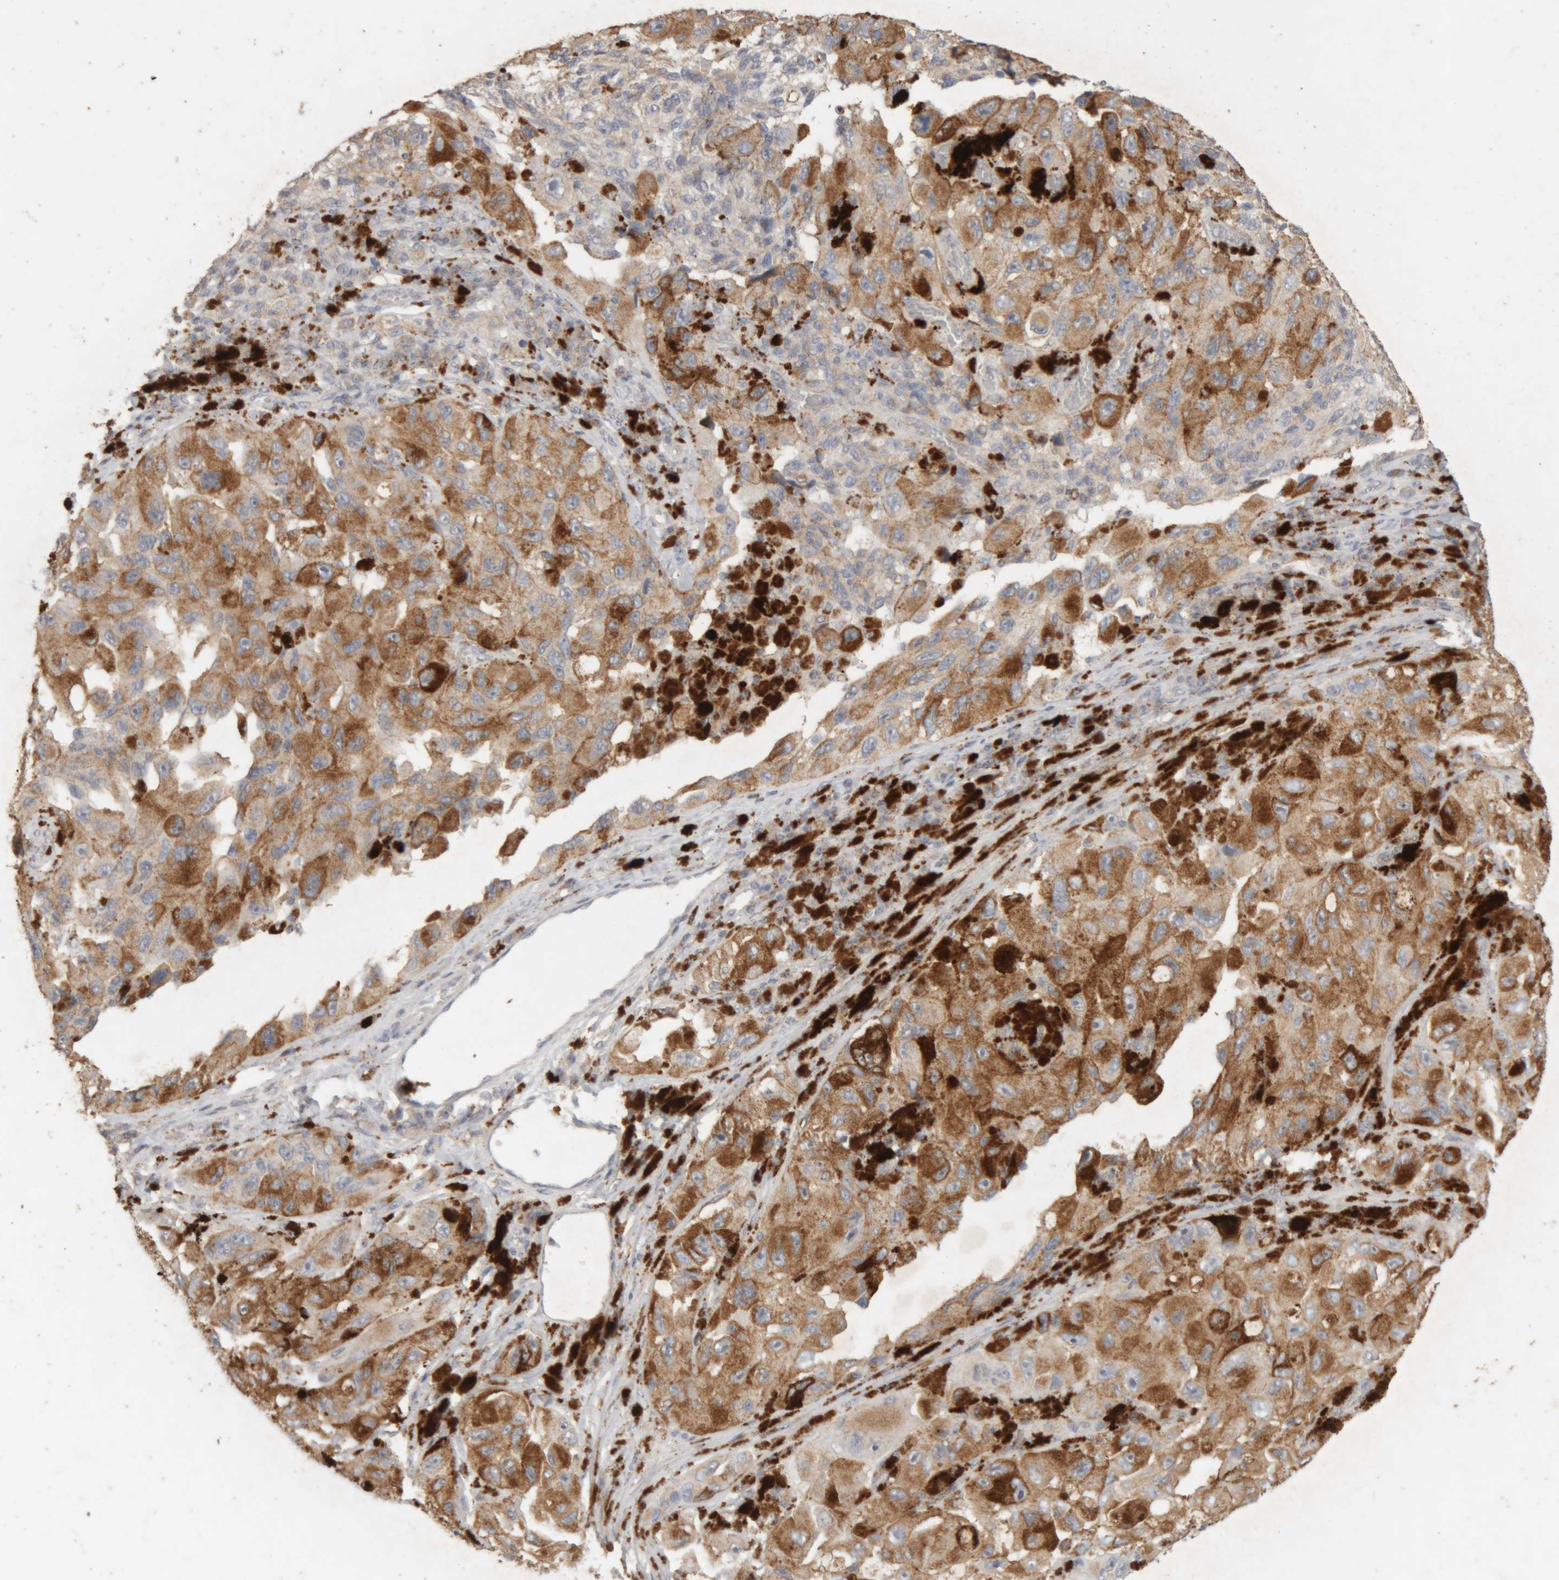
{"staining": {"intensity": "moderate", "quantity": ">75%", "location": "cytoplasmic/membranous"}, "tissue": "melanoma", "cell_type": "Tumor cells", "image_type": "cancer", "snomed": [{"axis": "morphology", "description": "Malignant melanoma, NOS"}, {"axis": "topography", "description": "Skin"}], "caption": "A medium amount of moderate cytoplasmic/membranous staining is identified in approximately >75% of tumor cells in melanoma tissue. The protein is stained brown, and the nuclei are stained in blue (DAB IHC with brightfield microscopy, high magnification).", "gene": "ARSA", "patient": {"sex": "female", "age": 73}}